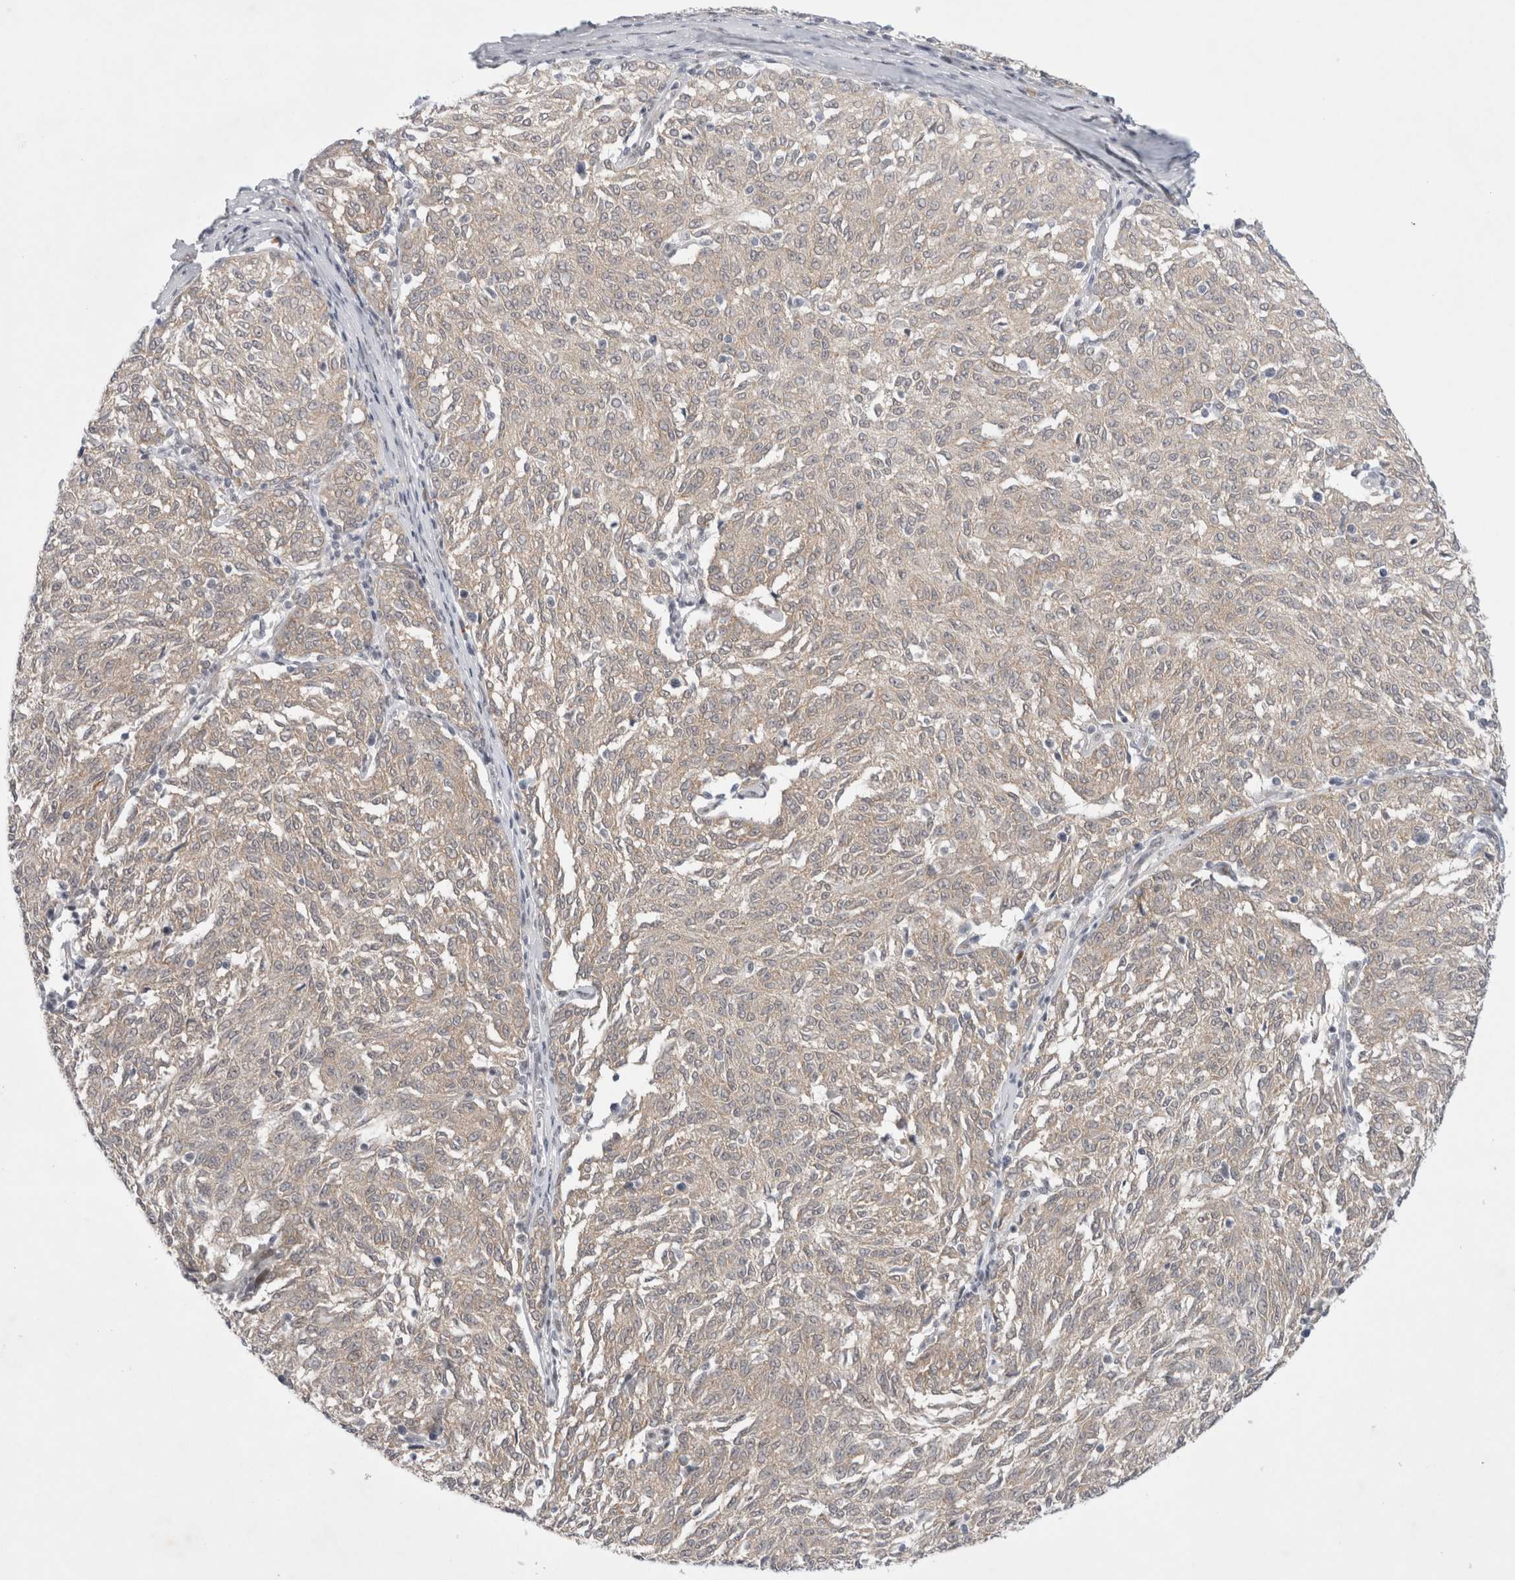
{"staining": {"intensity": "negative", "quantity": "none", "location": "none"}, "tissue": "melanoma", "cell_type": "Tumor cells", "image_type": "cancer", "snomed": [{"axis": "morphology", "description": "Malignant melanoma, NOS"}, {"axis": "topography", "description": "Skin"}], "caption": "Melanoma was stained to show a protein in brown. There is no significant staining in tumor cells.", "gene": "WIPF2", "patient": {"sex": "female", "age": 72}}